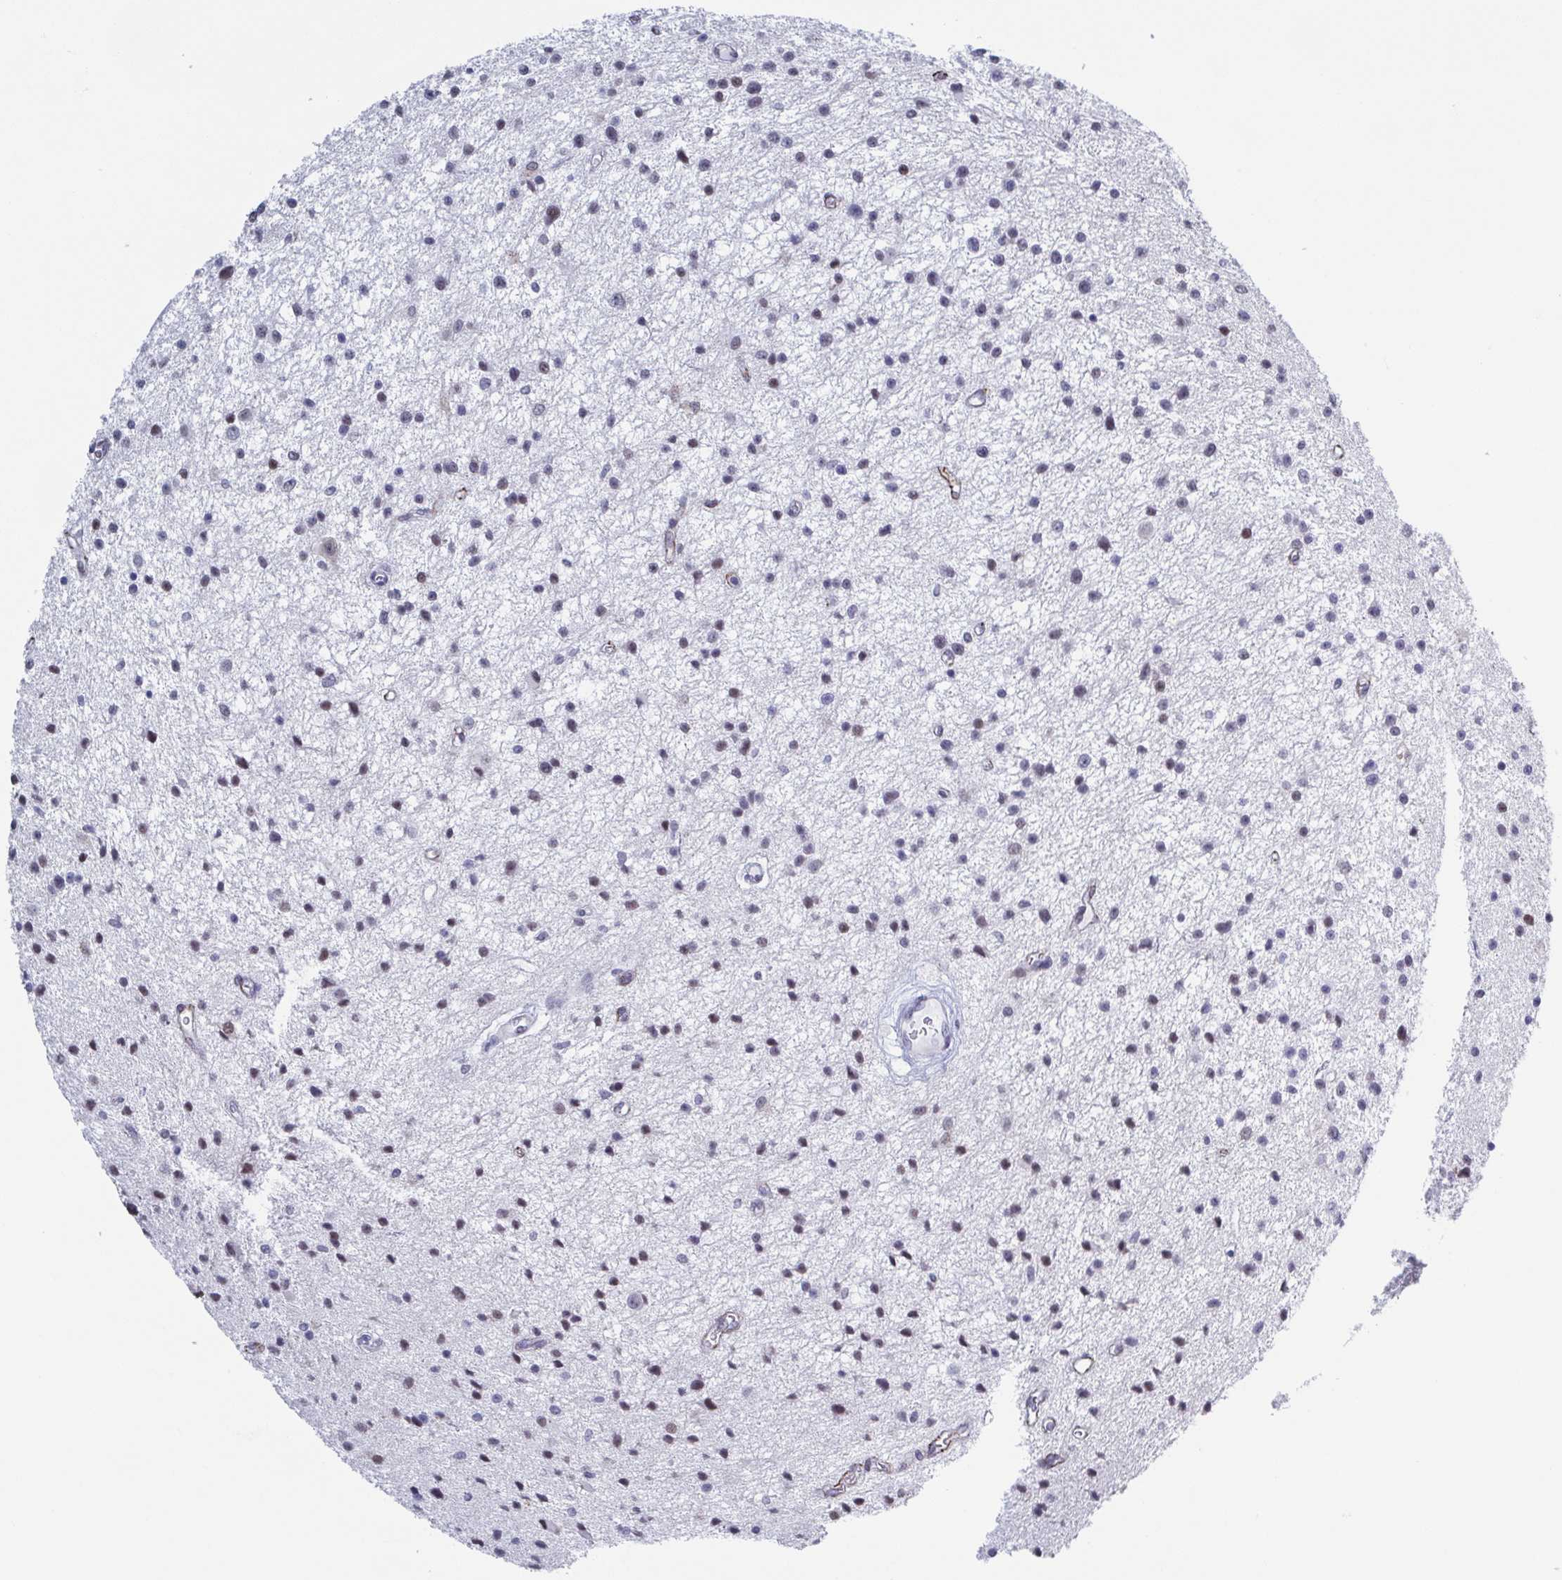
{"staining": {"intensity": "weak", "quantity": "<25%", "location": "nuclear"}, "tissue": "glioma", "cell_type": "Tumor cells", "image_type": "cancer", "snomed": [{"axis": "morphology", "description": "Glioma, malignant, Low grade"}, {"axis": "topography", "description": "Brain"}], "caption": "Malignant glioma (low-grade) stained for a protein using immunohistochemistry (IHC) shows no positivity tumor cells.", "gene": "TMEM92", "patient": {"sex": "male", "age": 43}}